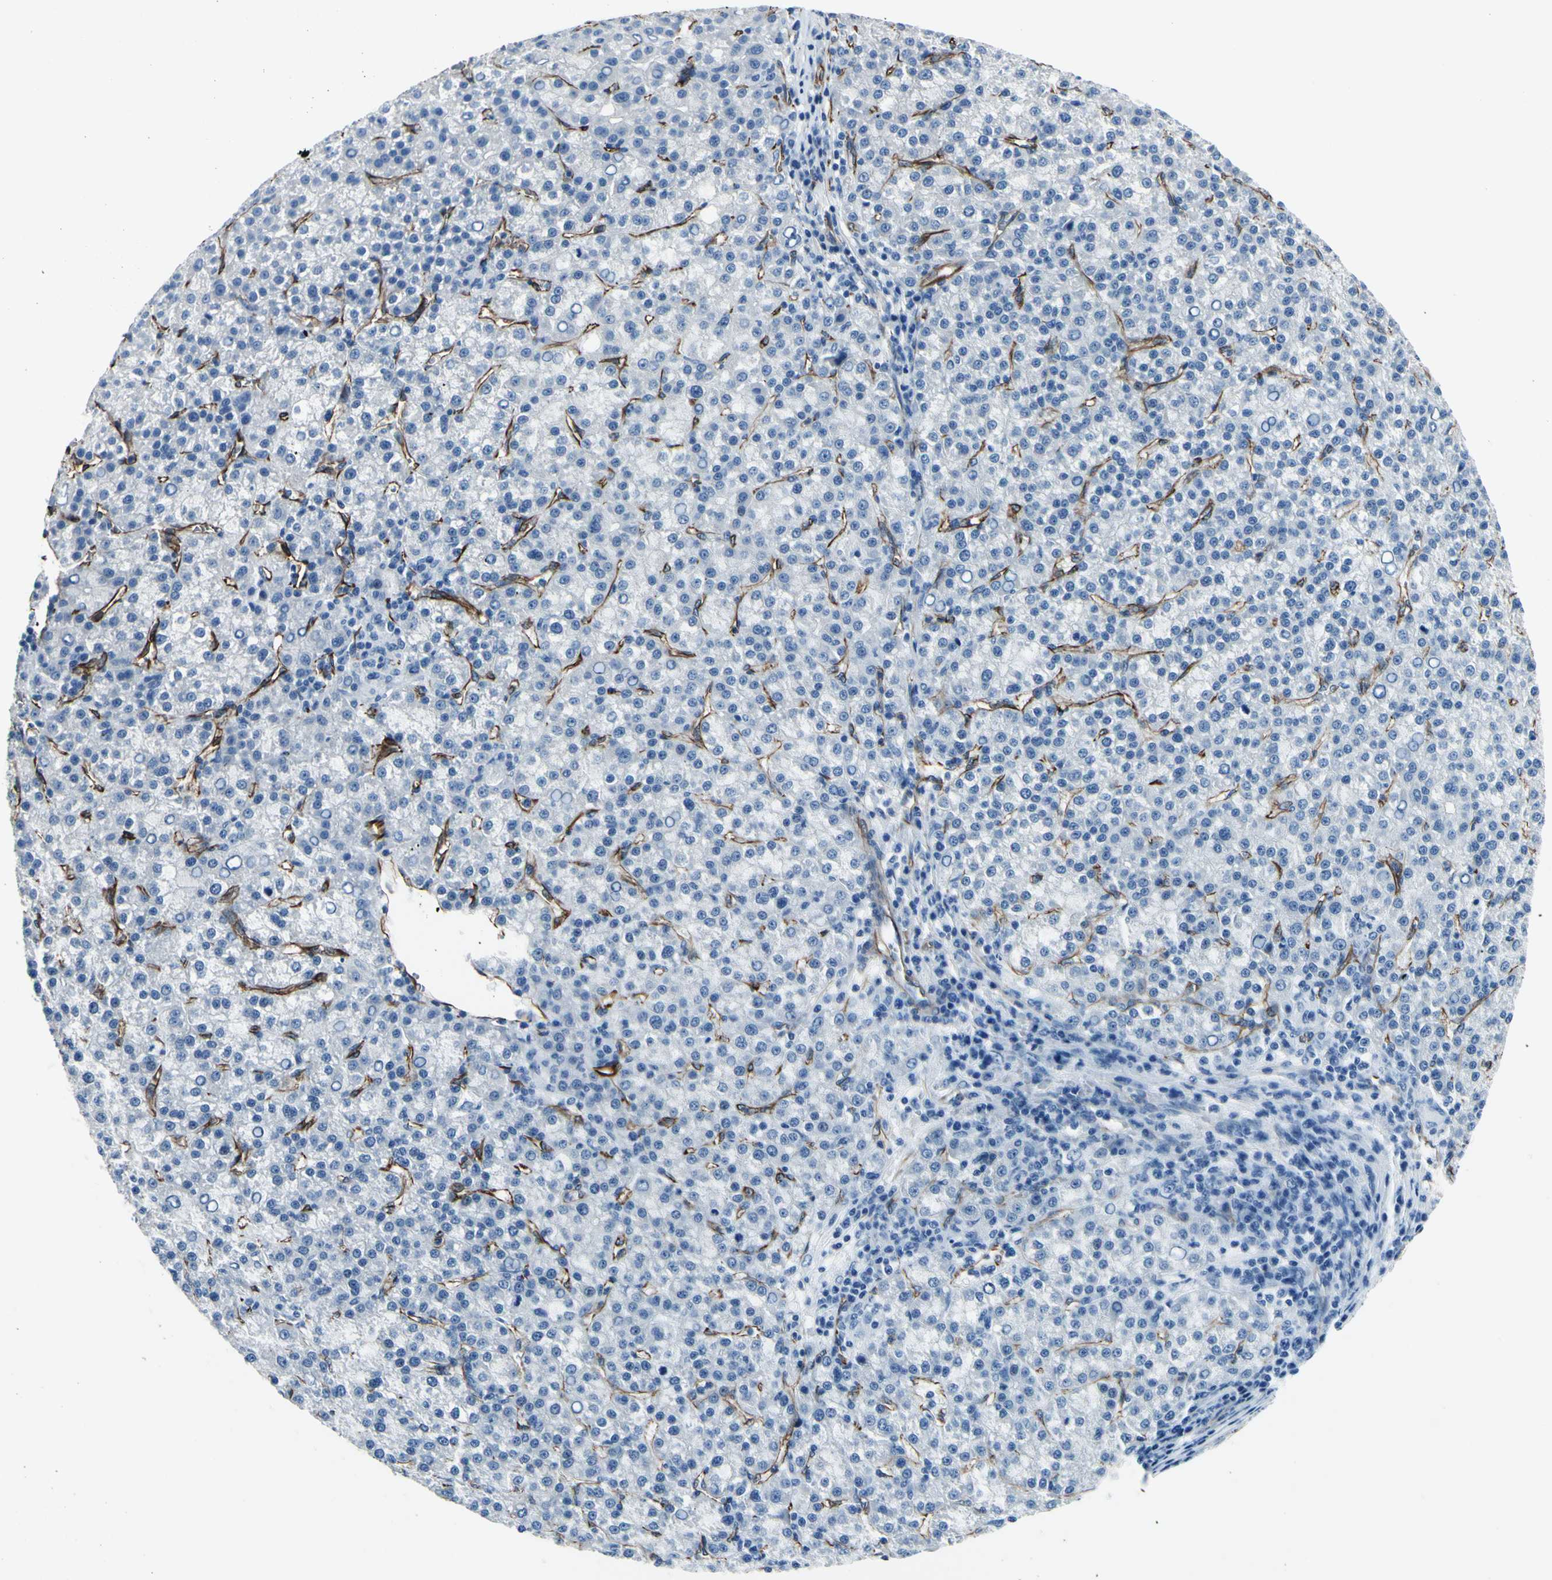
{"staining": {"intensity": "negative", "quantity": "none", "location": "none"}, "tissue": "liver cancer", "cell_type": "Tumor cells", "image_type": "cancer", "snomed": [{"axis": "morphology", "description": "Carcinoma, Hepatocellular, NOS"}, {"axis": "topography", "description": "Liver"}], "caption": "Tumor cells show no significant expression in liver hepatocellular carcinoma.", "gene": "PTH2R", "patient": {"sex": "female", "age": 58}}